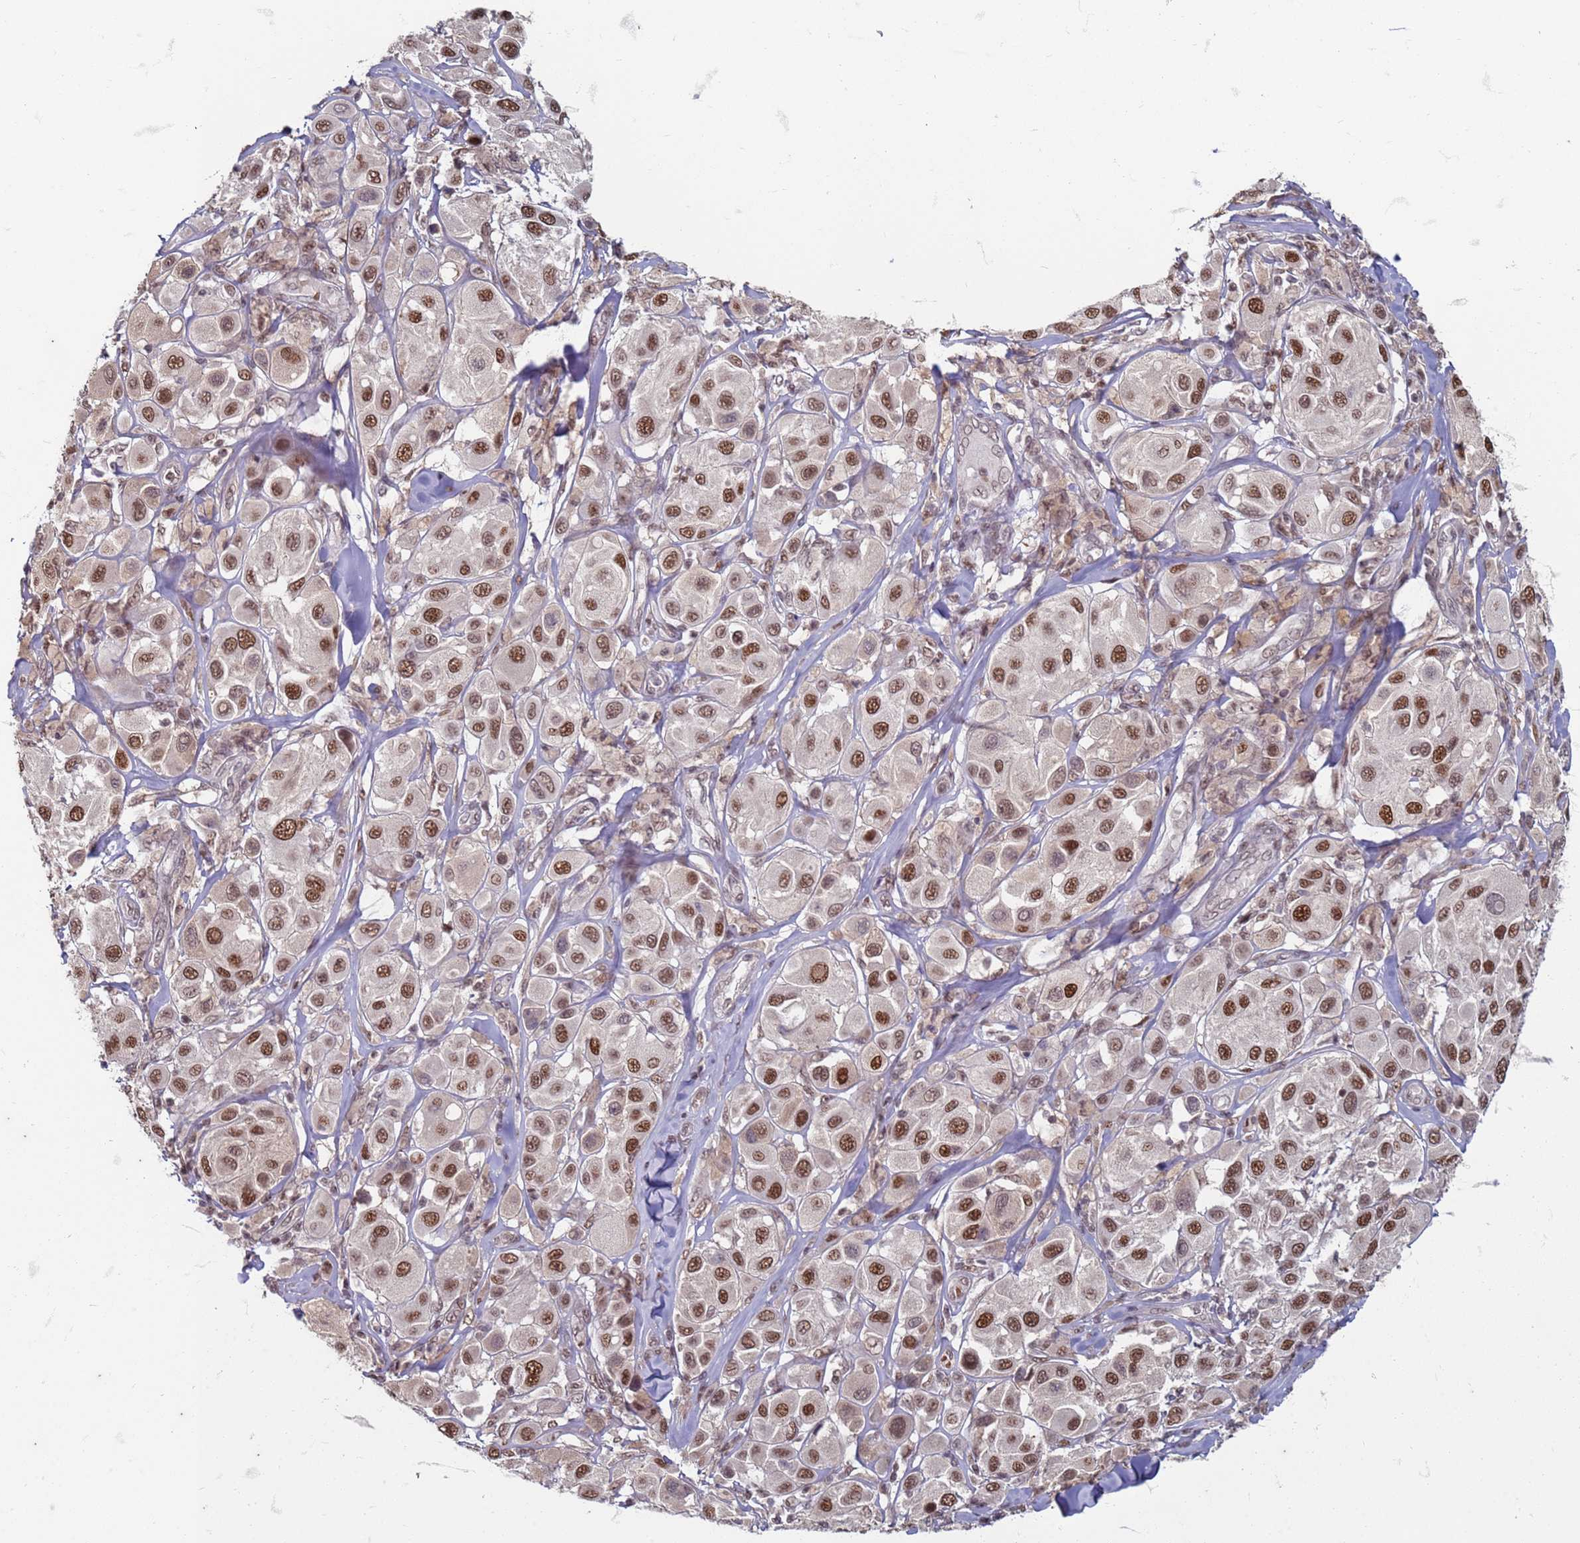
{"staining": {"intensity": "moderate", "quantity": ">75%", "location": "nuclear"}, "tissue": "melanoma", "cell_type": "Tumor cells", "image_type": "cancer", "snomed": [{"axis": "morphology", "description": "Malignant melanoma, Metastatic site"}, {"axis": "topography", "description": "Skin"}], "caption": "IHC of human melanoma demonstrates medium levels of moderate nuclear positivity in approximately >75% of tumor cells. (Stains: DAB (3,3'-diaminobenzidine) in brown, nuclei in blue, Microscopy: brightfield microscopy at high magnification).", "gene": "TRMT6", "patient": {"sex": "male", "age": 41}}